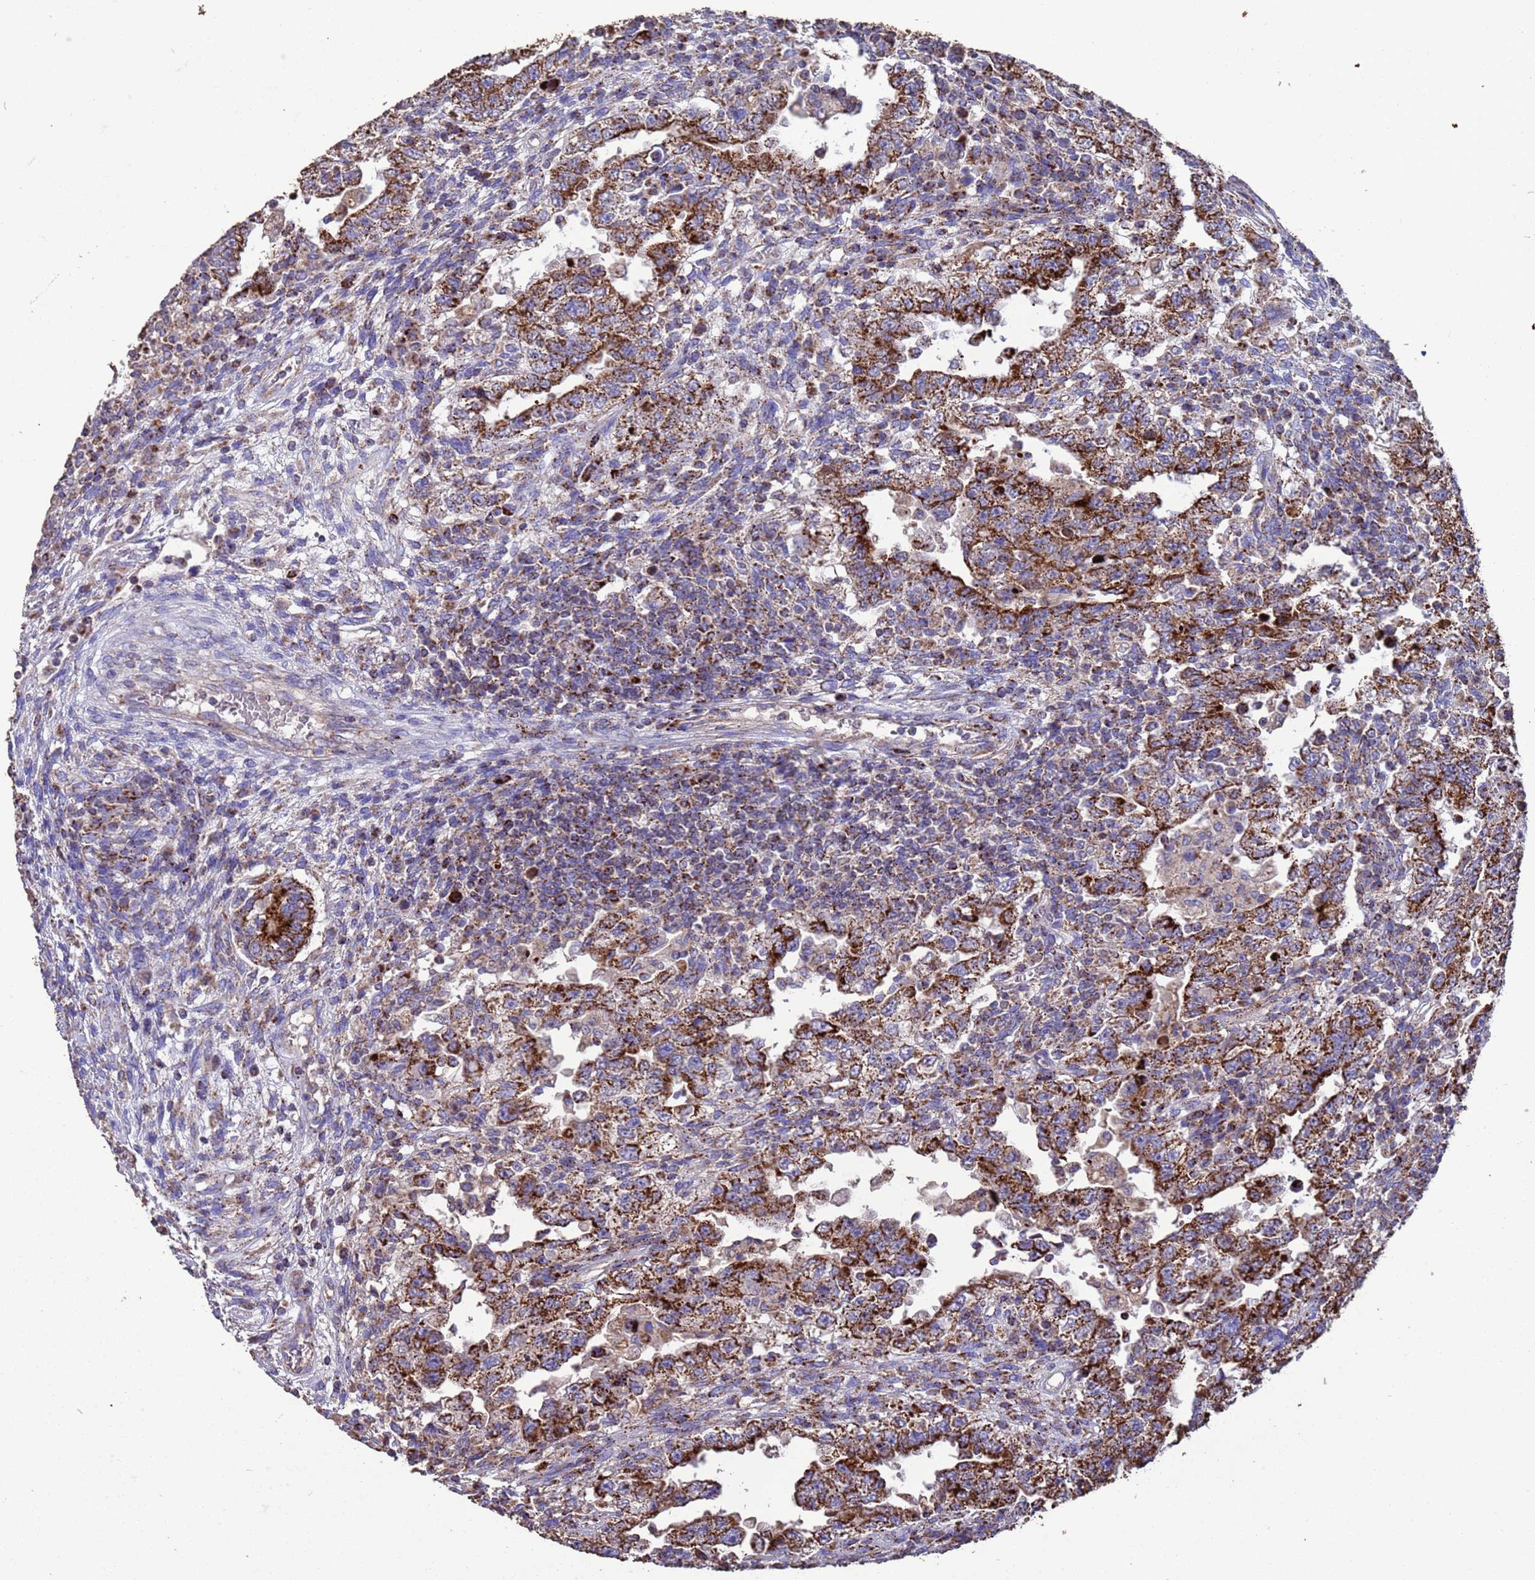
{"staining": {"intensity": "strong", "quantity": ">75%", "location": "cytoplasmic/membranous"}, "tissue": "testis cancer", "cell_type": "Tumor cells", "image_type": "cancer", "snomed": [{"axis": "morphology", "description": "Carcinoma, Embryonal, NOS"}, {"axis": "topography", "description": "Testis"}], "caption": "IHC micrograph of neoplastic tissue: human testis cancer stained using immunohistochemistry reveals high levels of strong protein expression localized specifically in the cytoplasmic/membranous of tumor cells, appearing as a cytoplasmic/membranous brown color.", "gene": "ZNFX1", "patient": {"sex": "male", "age": 26}}